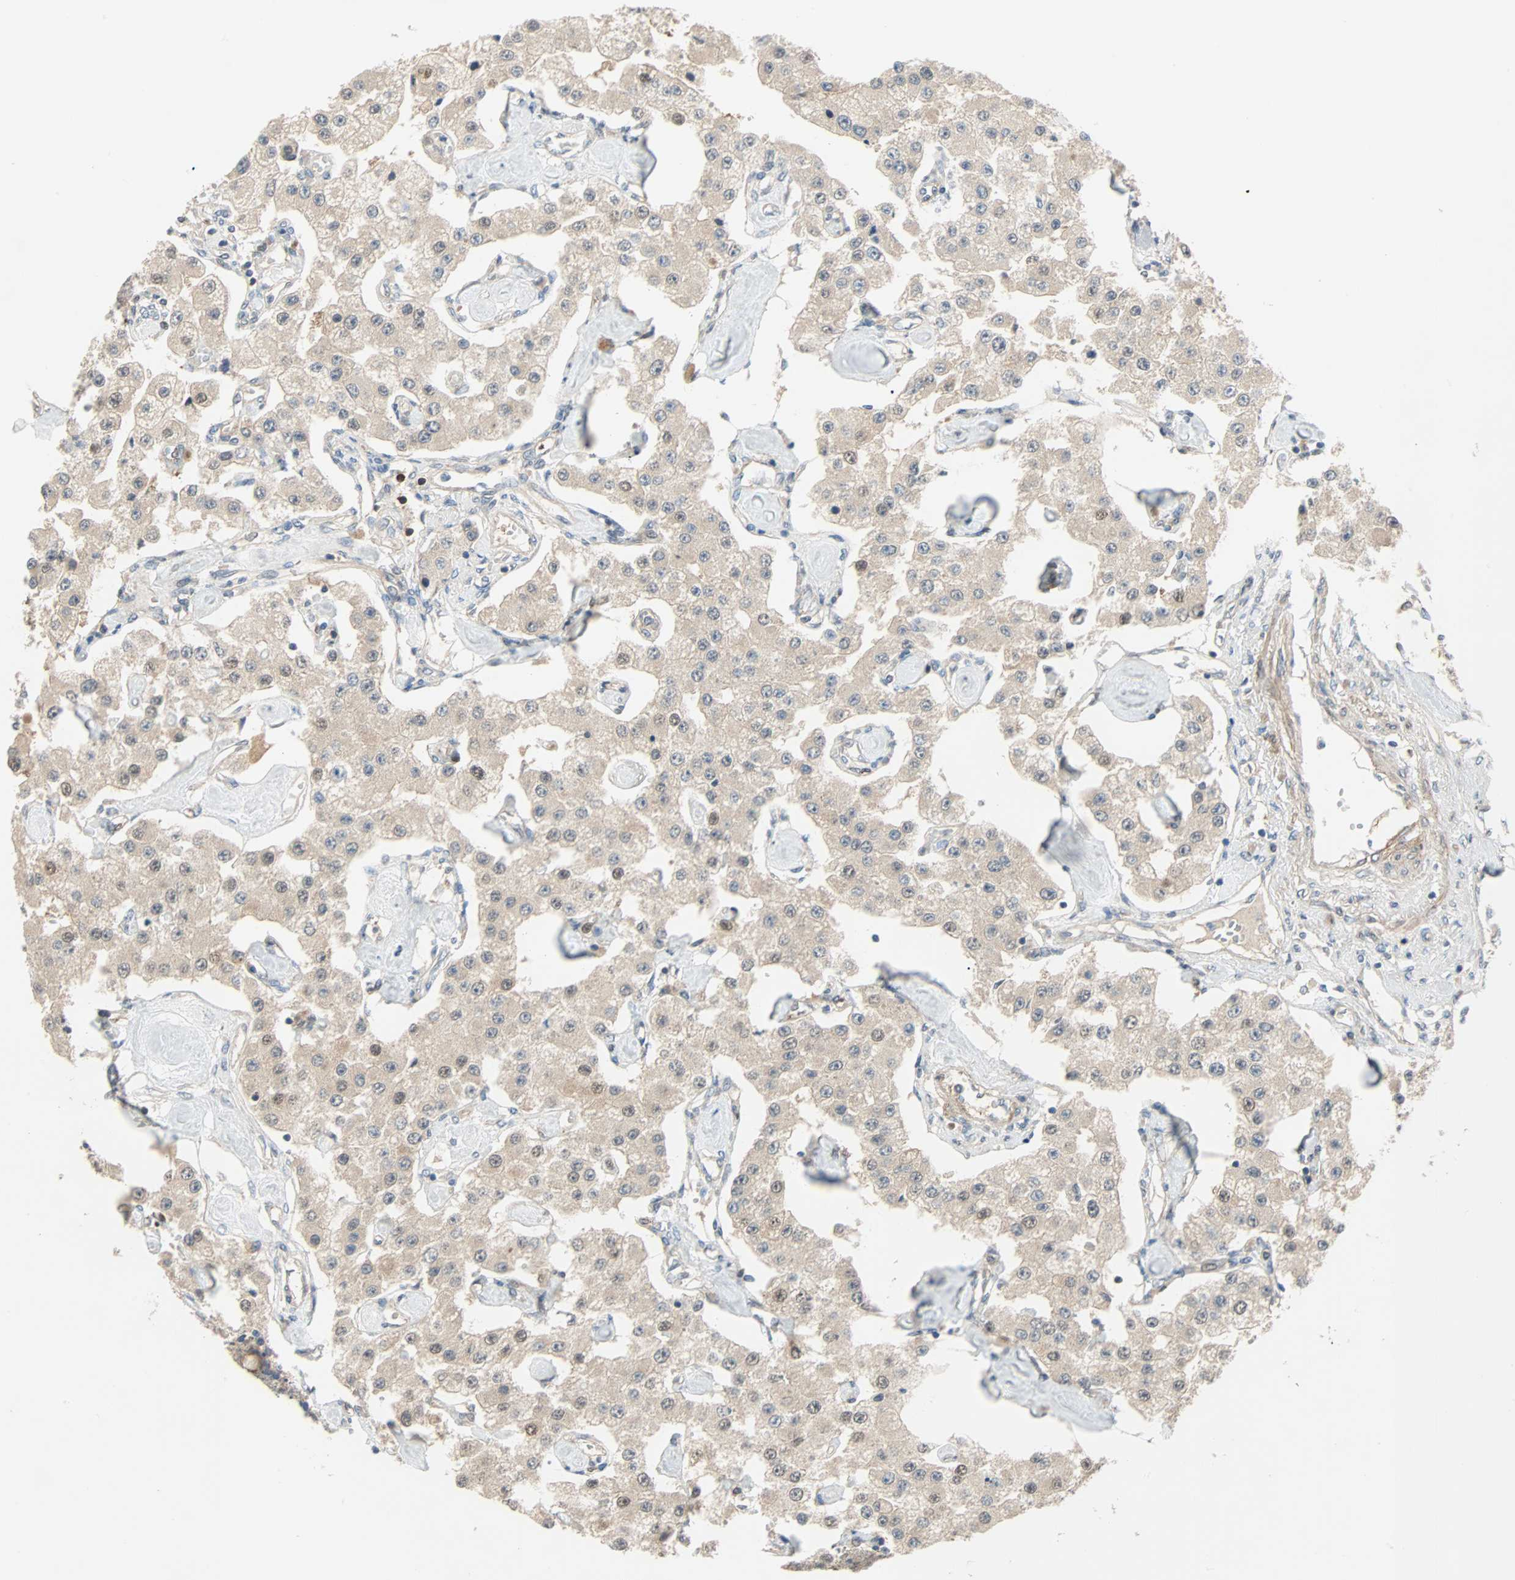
{"staining": {"intensity": "weak", "quantity": ">75%", "location": "cytoplasmic/membranous"}, "tissue": "carcinoid", "cell_type": "Tumor cells", "image_type": "cancer", "snomed": [{"axis": "morphology", "description": "Carcinoid, malignant, NOS"}, {"axis": "topography", "description": "Pancreas"}], "caption": "This is an image of immunohistochemistry staining of carcinoid, which shows weak expression in the cytoplasmic/membranous of tumor cells.", "gene": "TNFRSF12A", "patient": {"sex": "male", "age": 41}}